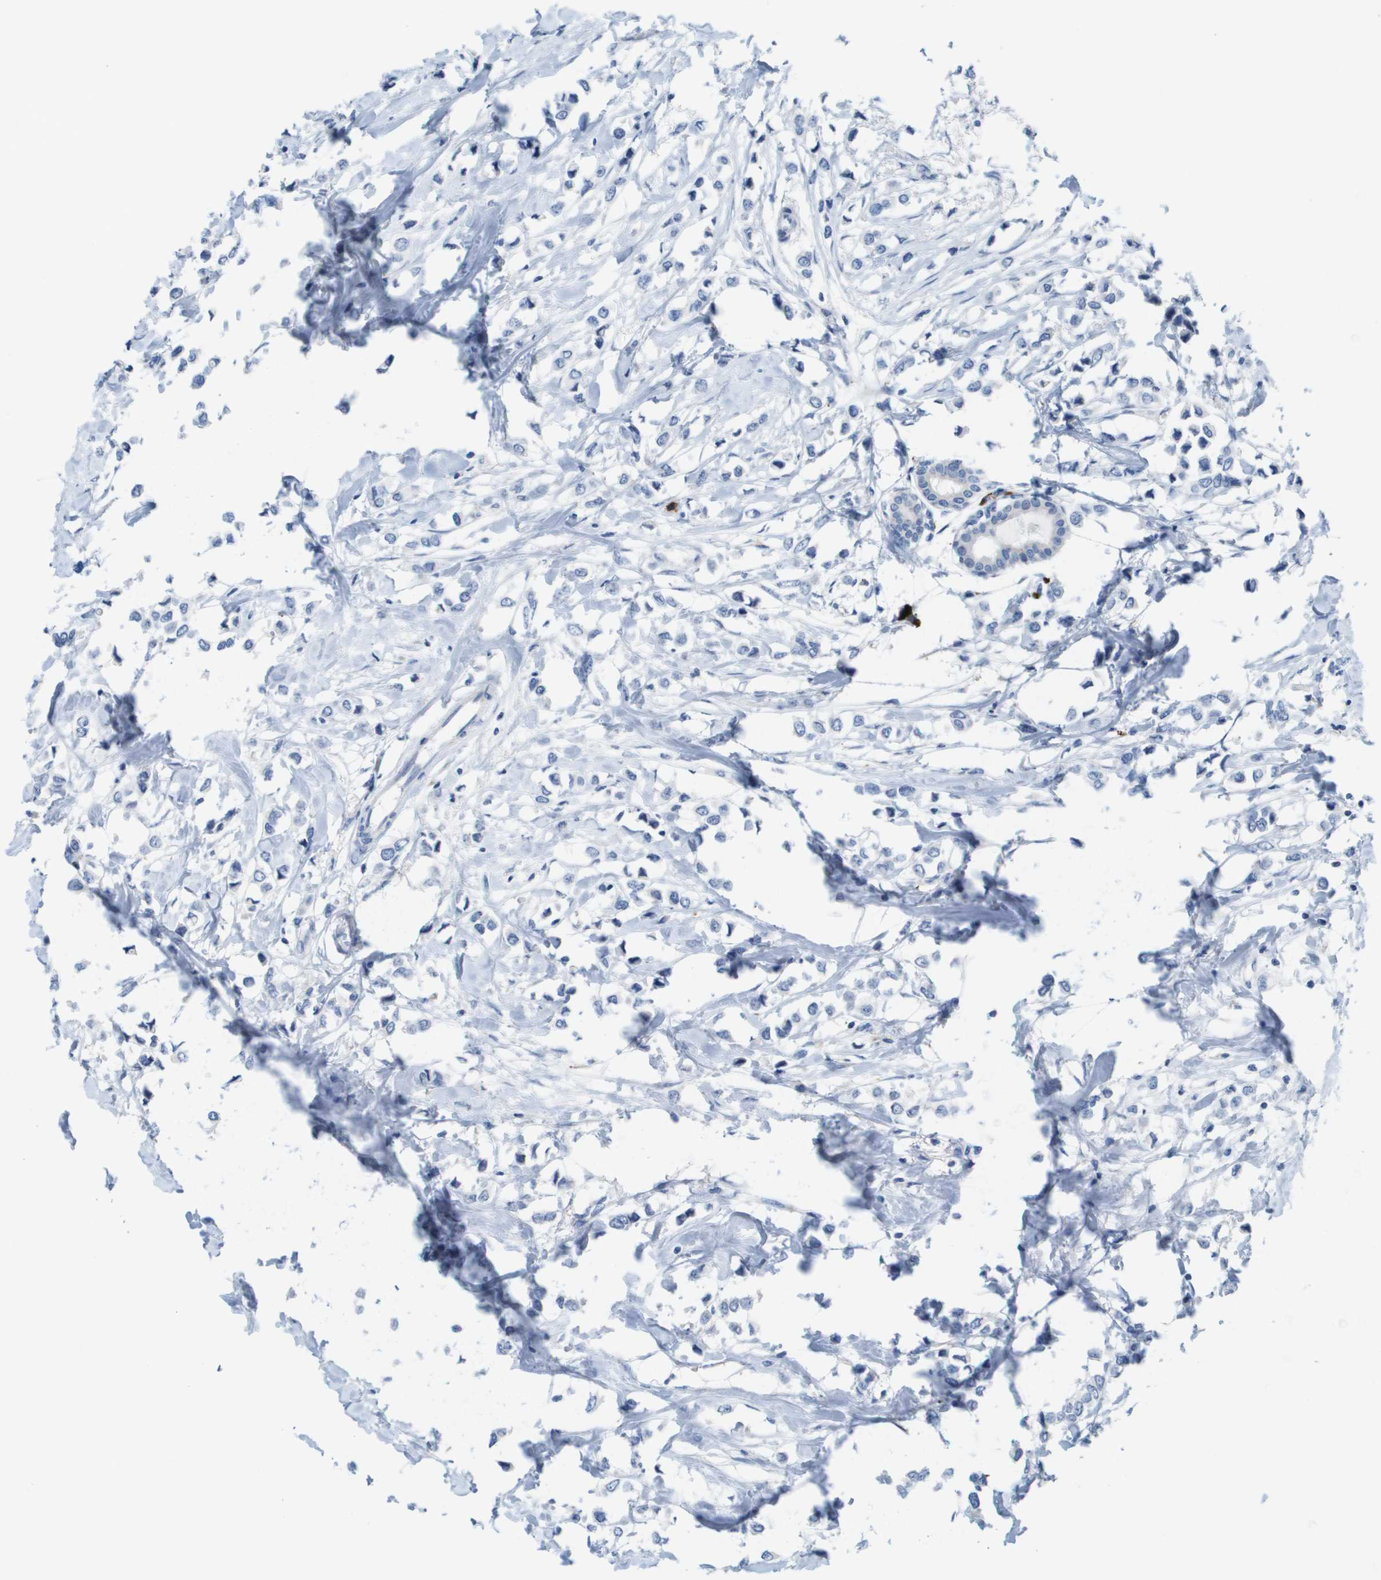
{"staining": {"intensity": "negative", "quantity": "none", "location": "none"}, "tissue": "breast cancer", "cell_type": "Tumor cells", "image_type": "cancer", "snomed": [{"axis": "morphology", "description": "Lobular carcinoma"}, {"axis": "topography", "description": "Breast"}], "caption": "The immunohistochemistry (IHC) image has no significant expression in tumor cells of breast cancer tissue.", "gene": "CD3G", "patient": {"sex": "female", "age": 51}}